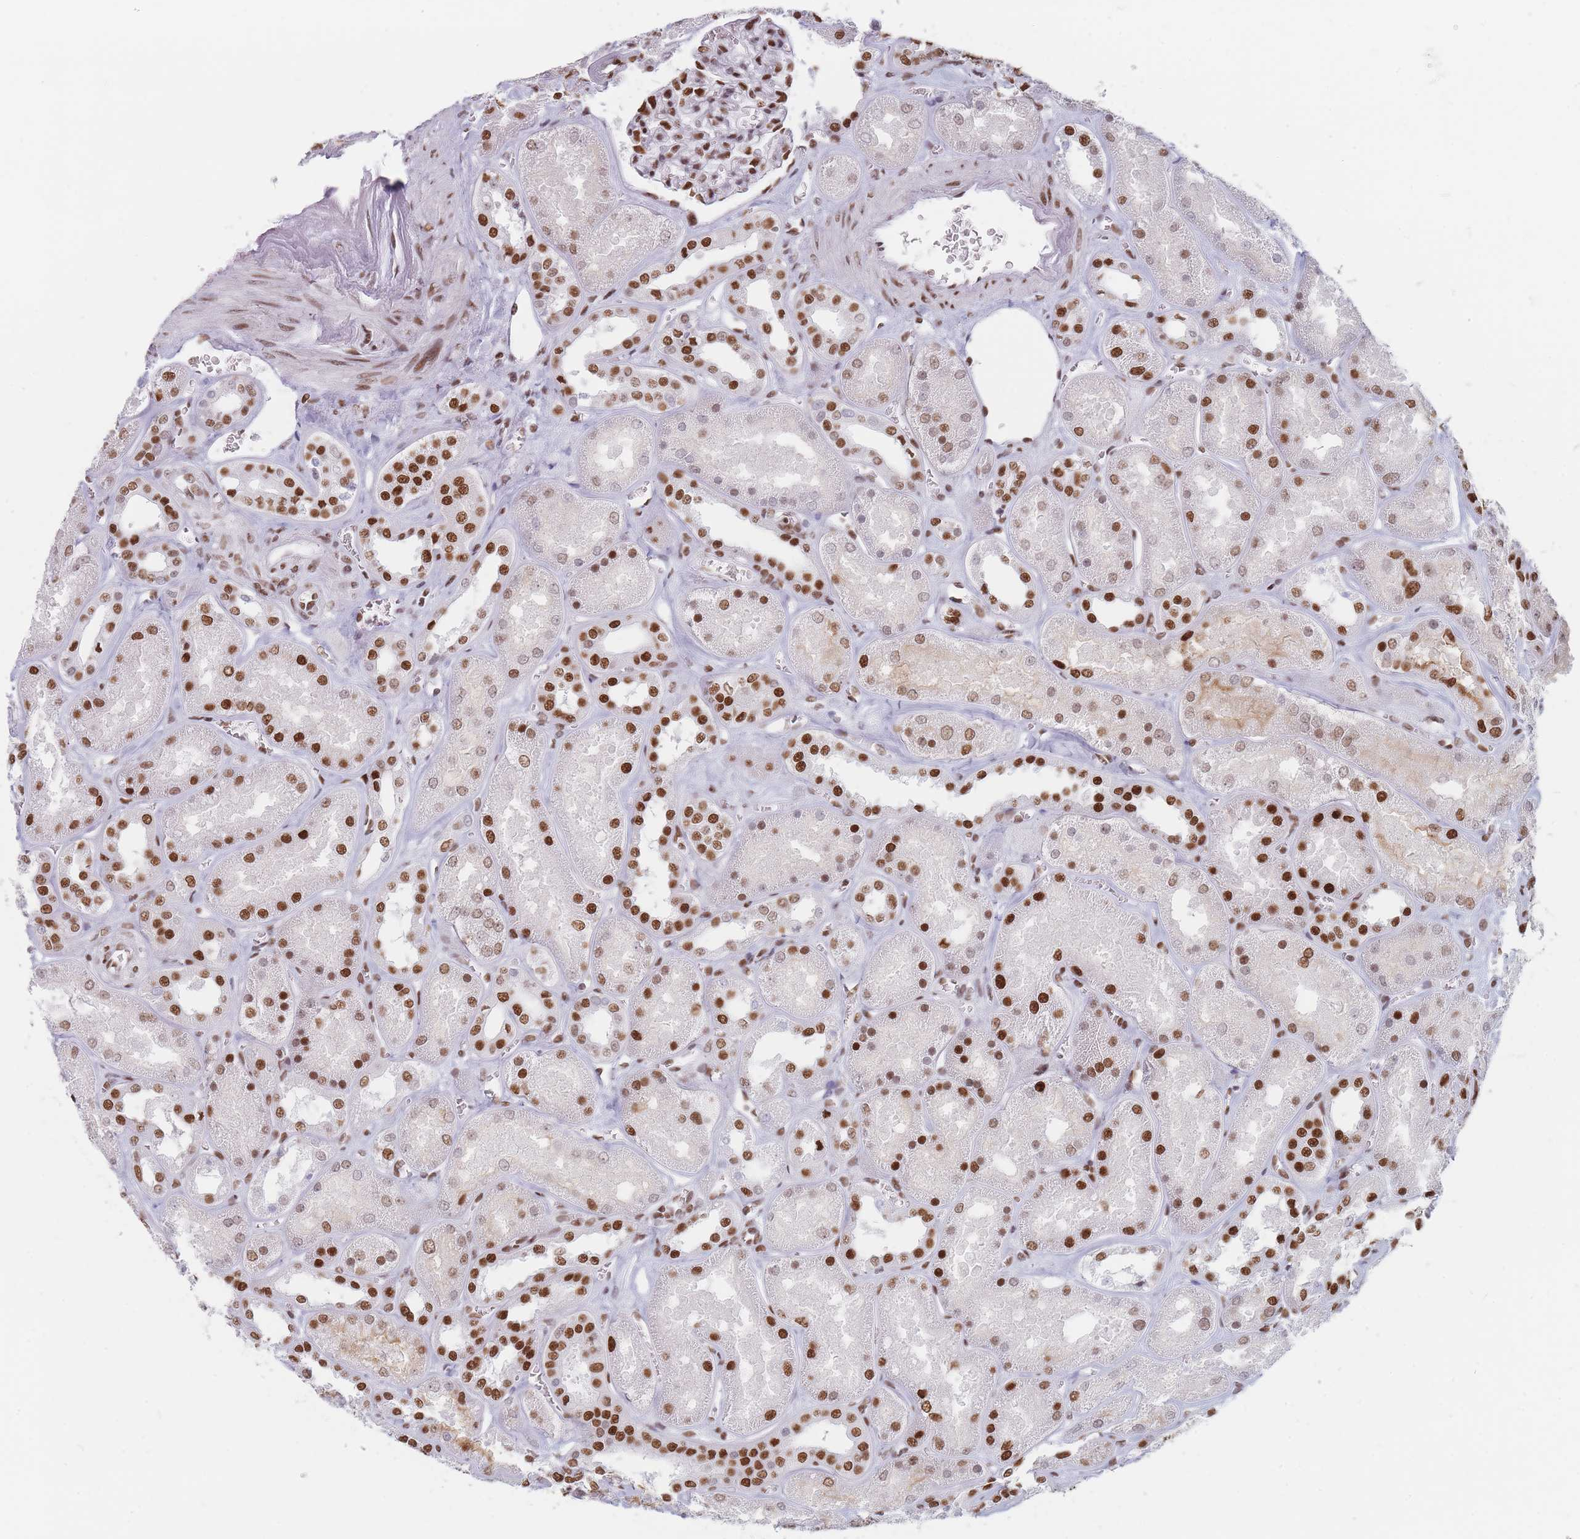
{"staining": {"intensity": "moderate", "quantity": ">75%", "location": "nuclear"}, "tissue": "kidney", "cell_type": "Cells in glomeruli", "image_type": "normal", "snomed": [{"axis": "morphology", "description": "Normal tissue, NOS"}, {"axis": "morphology", "description": "Adenocarcinoma, NOS"}, {"axis": "topography", "description": "Kidney"}], "caption": "About >75% of cells in glomeruli in benign kidney demonstrate moderate nuclear protein staining as visualized by brown immunohistochemical staining.", "gene": "SAFB2", "patient": {"sex": "female", "age": 68}}